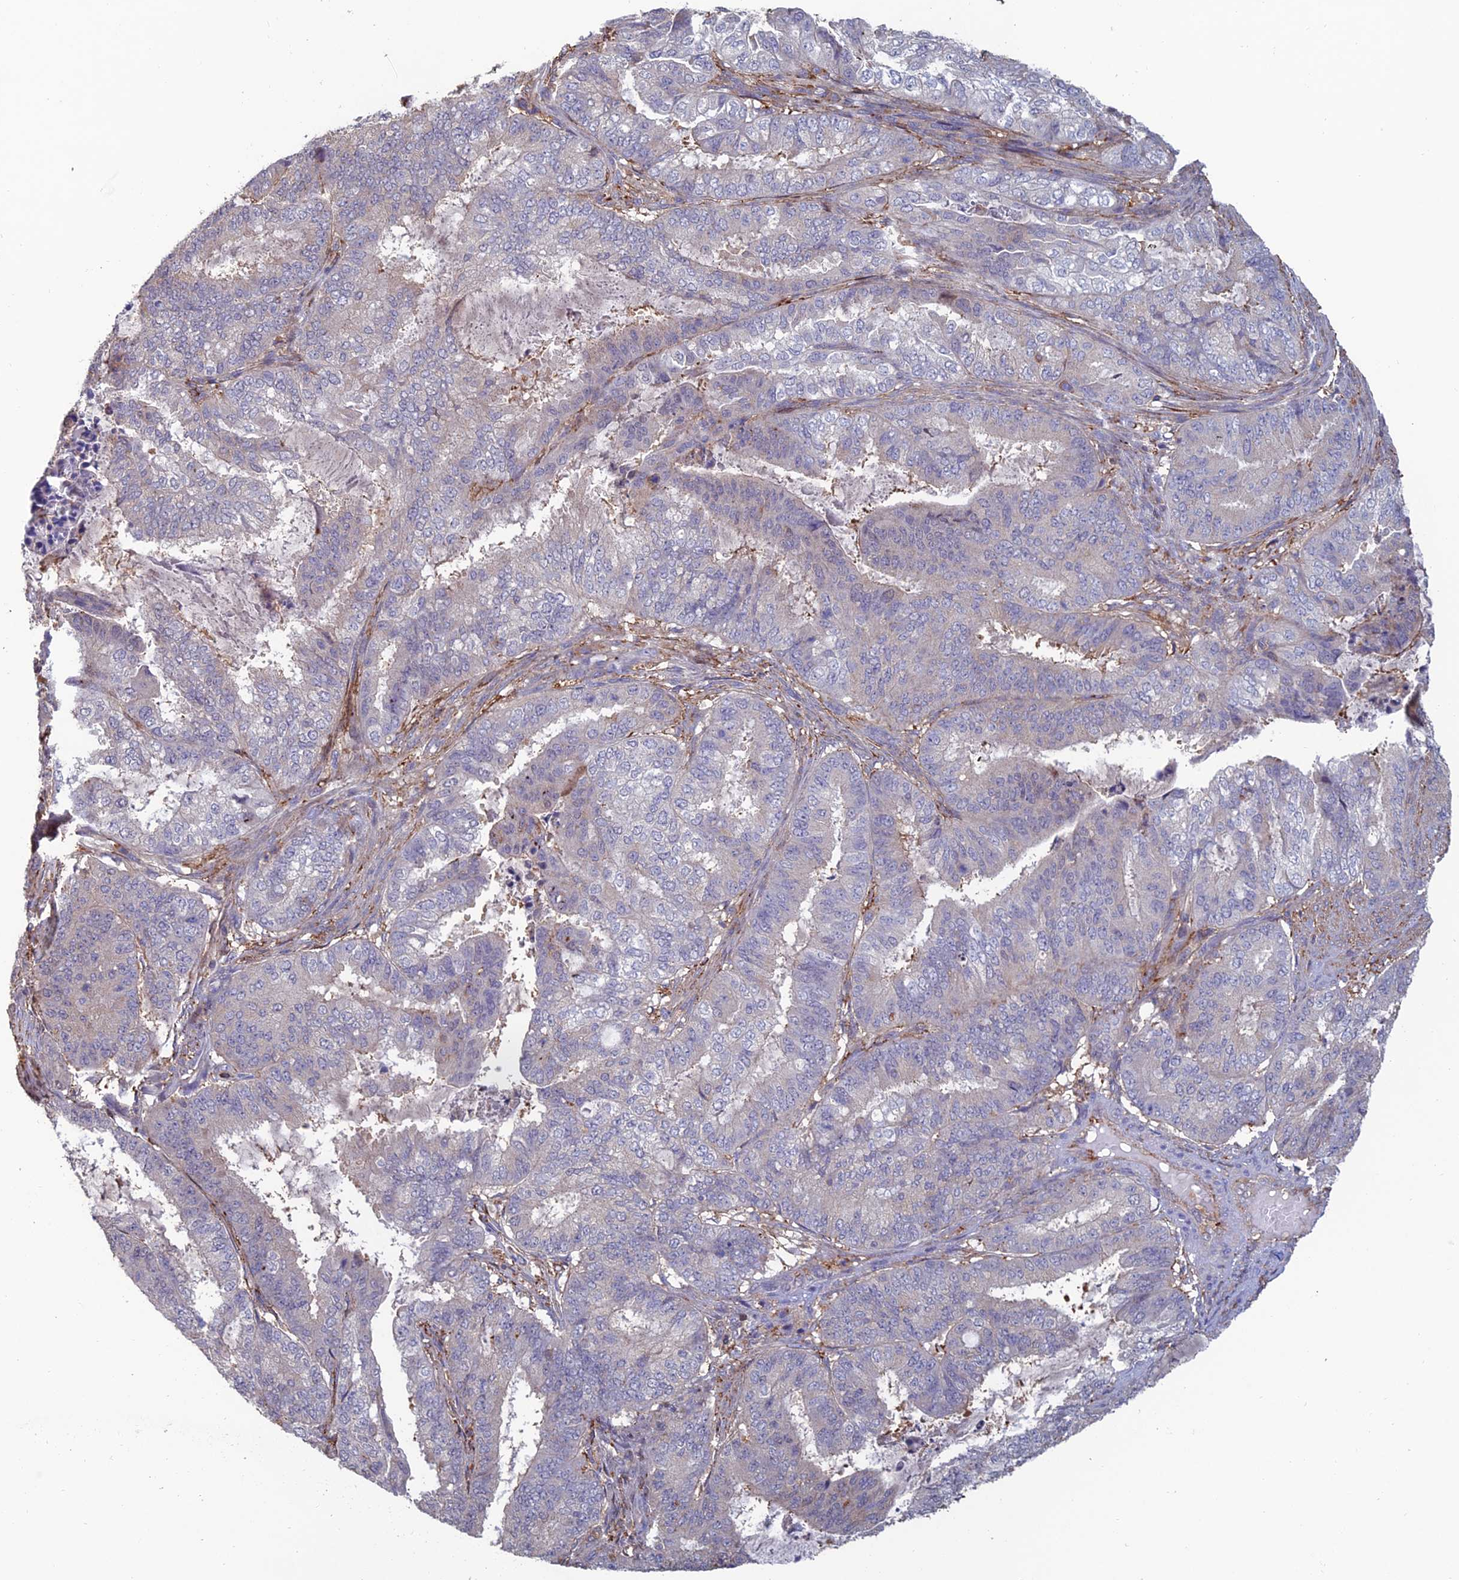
{"staining": {"intensity": "negative", "quantity": "none", "location": "none"}, "tissue": "endometrial cancer", "cell_type": "Tumor cells", "image_type": "cancer", "snomed": [{"axis": "morphology", "description": "Adenocarcinoma, NOS"}, {"axis": "topography", "description": "Endometrium"}], "caption": "IHC histopathology image of neoplastic tissue: endometrial cancer (adenocarcinoma) stained with DAB displays no significant protein expression in tumor cells.", "gene": "C15orf62", "patient": {"sex": "female", "age": 51}}